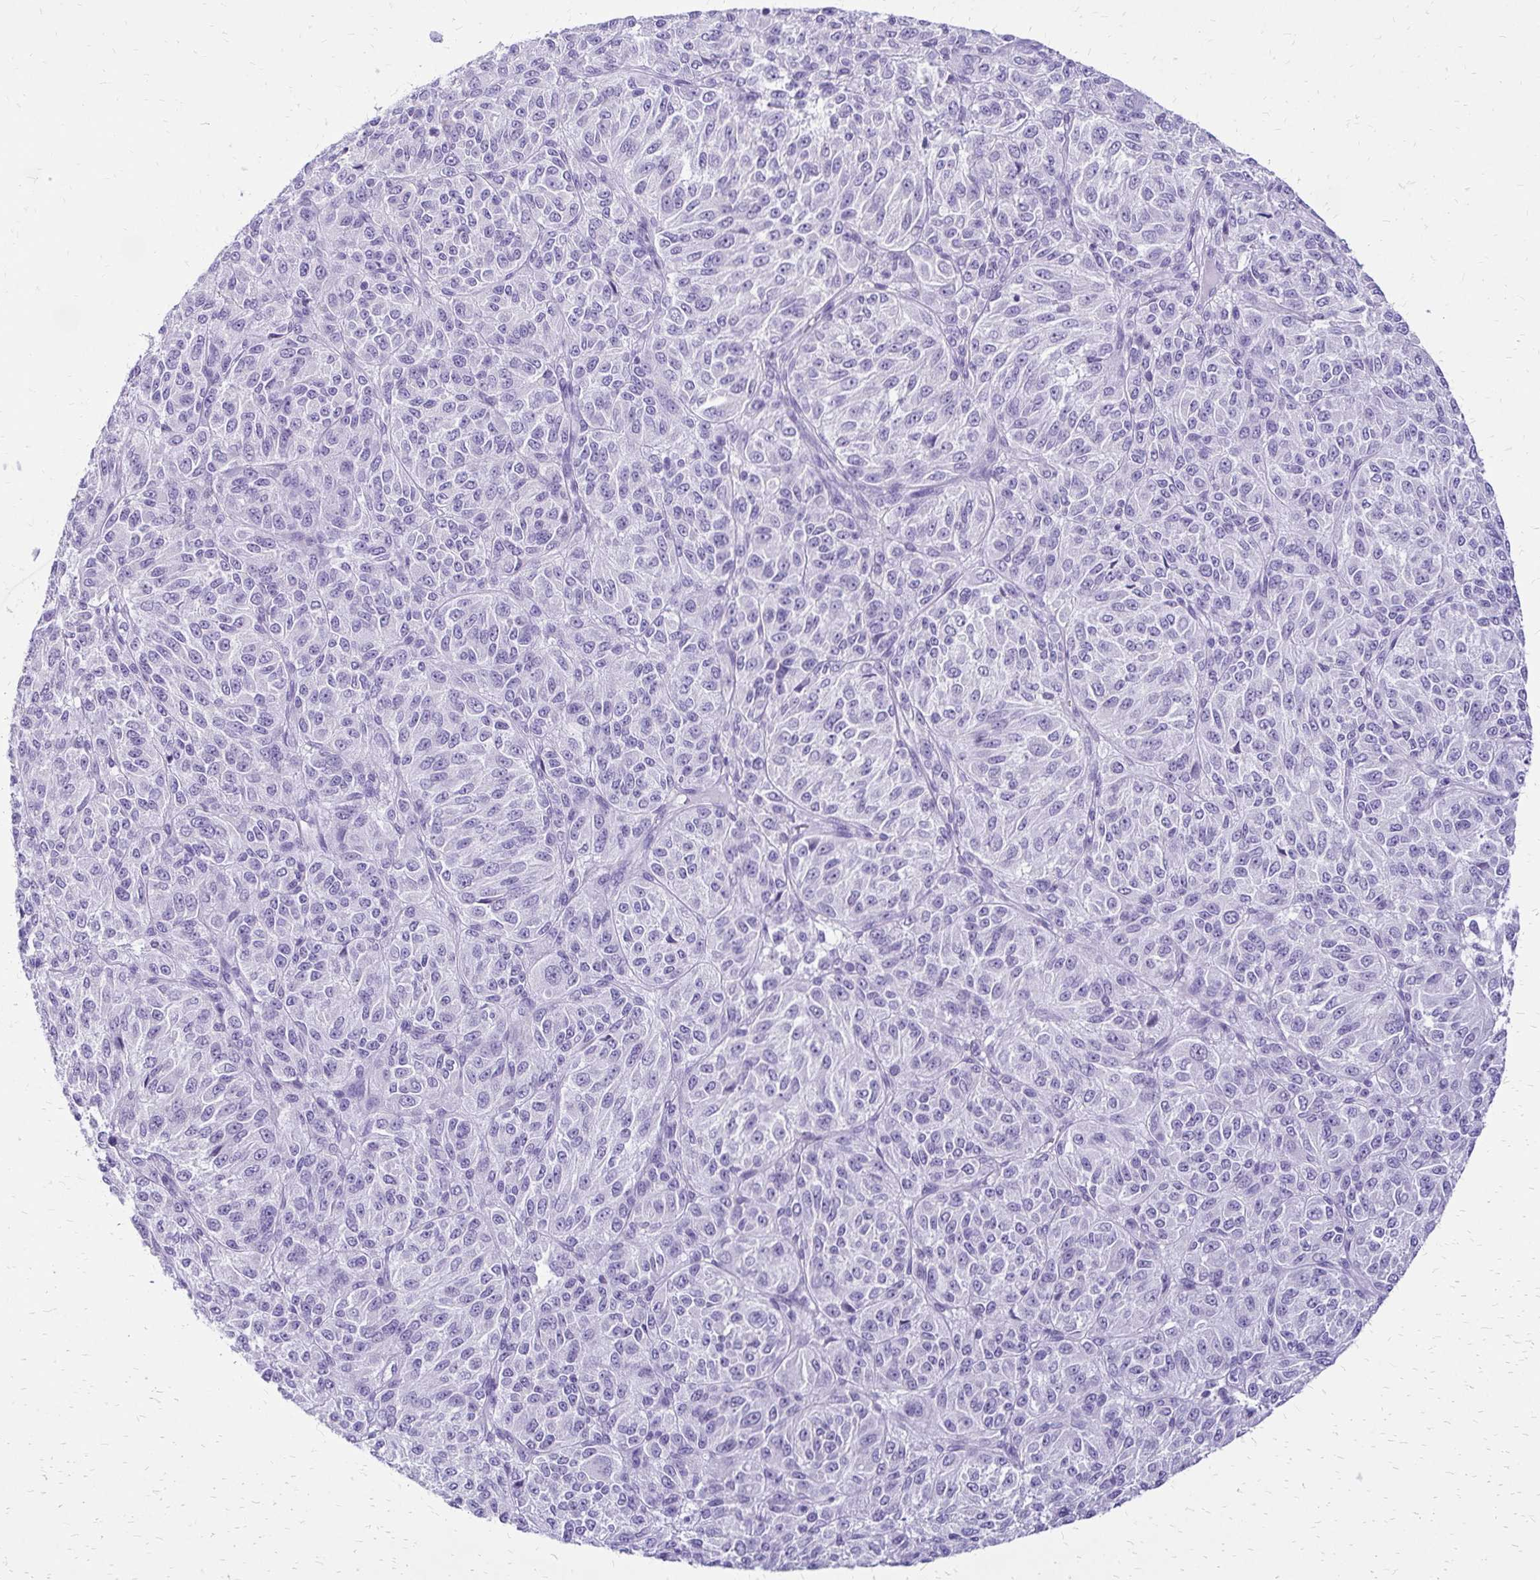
{"staining": {"intensity": "negative", "quantity": "none", "location": "none"}, "tissue": "melanoma", "cell_type": "Tumor cells", "image_type": "cancer", "snomed": [{"axis": "morphology", "description": "Malignant melanoma, Metastatic site"}, {"axis": "topography", "description": "Brain"}], "caption": "Tumor cells show no significant positivity in malignant melanoma (metastatic site).", "gene": "SLC32A1", "patient": {"sex": "female", "age": 56}}